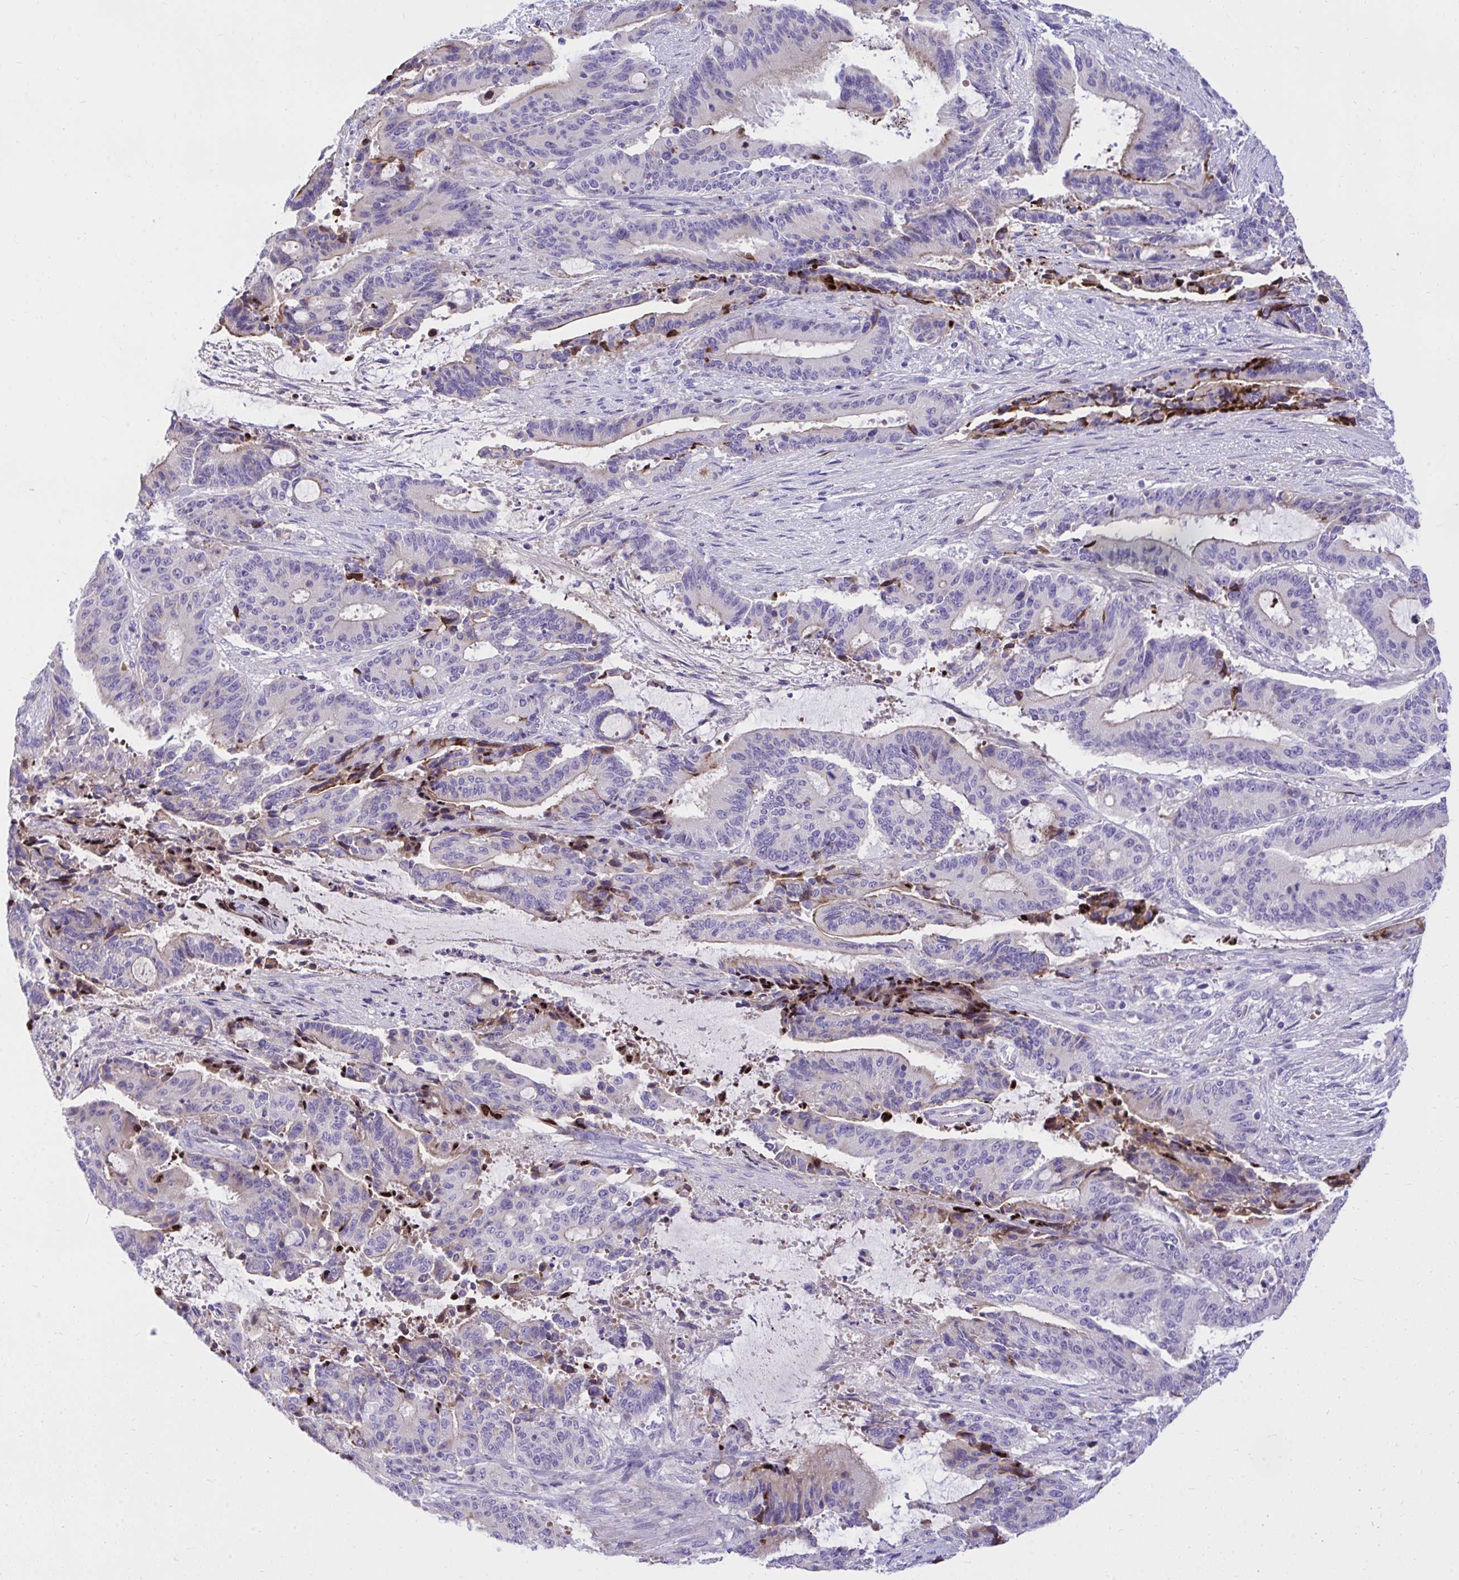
{"staining": {"intensity": "negative", "quantity": "none", "location": "none"}, "tissue": "liver cancer", "cell_type": "Tumor cells", "image_type": "cancer", "snomed": [{"axis": "morphology", "description": "Normal tissue, NOS"}, {"axis": "morphology", "description": "Cholangiocarcinoma"}, {"axis": "topography", "description": "Liver"}, {"axis": "topography", "description": "Peripheral nerve tissue"}], "caption": "Immunohistochemistry image of human cholangiocarcinoma (liver) stained for a protein (brown), which displays no staining in tumor cells. Nuclei are stained in blue.", "gene": "HRG", "patient": {"sex": "female", "age": 73}}